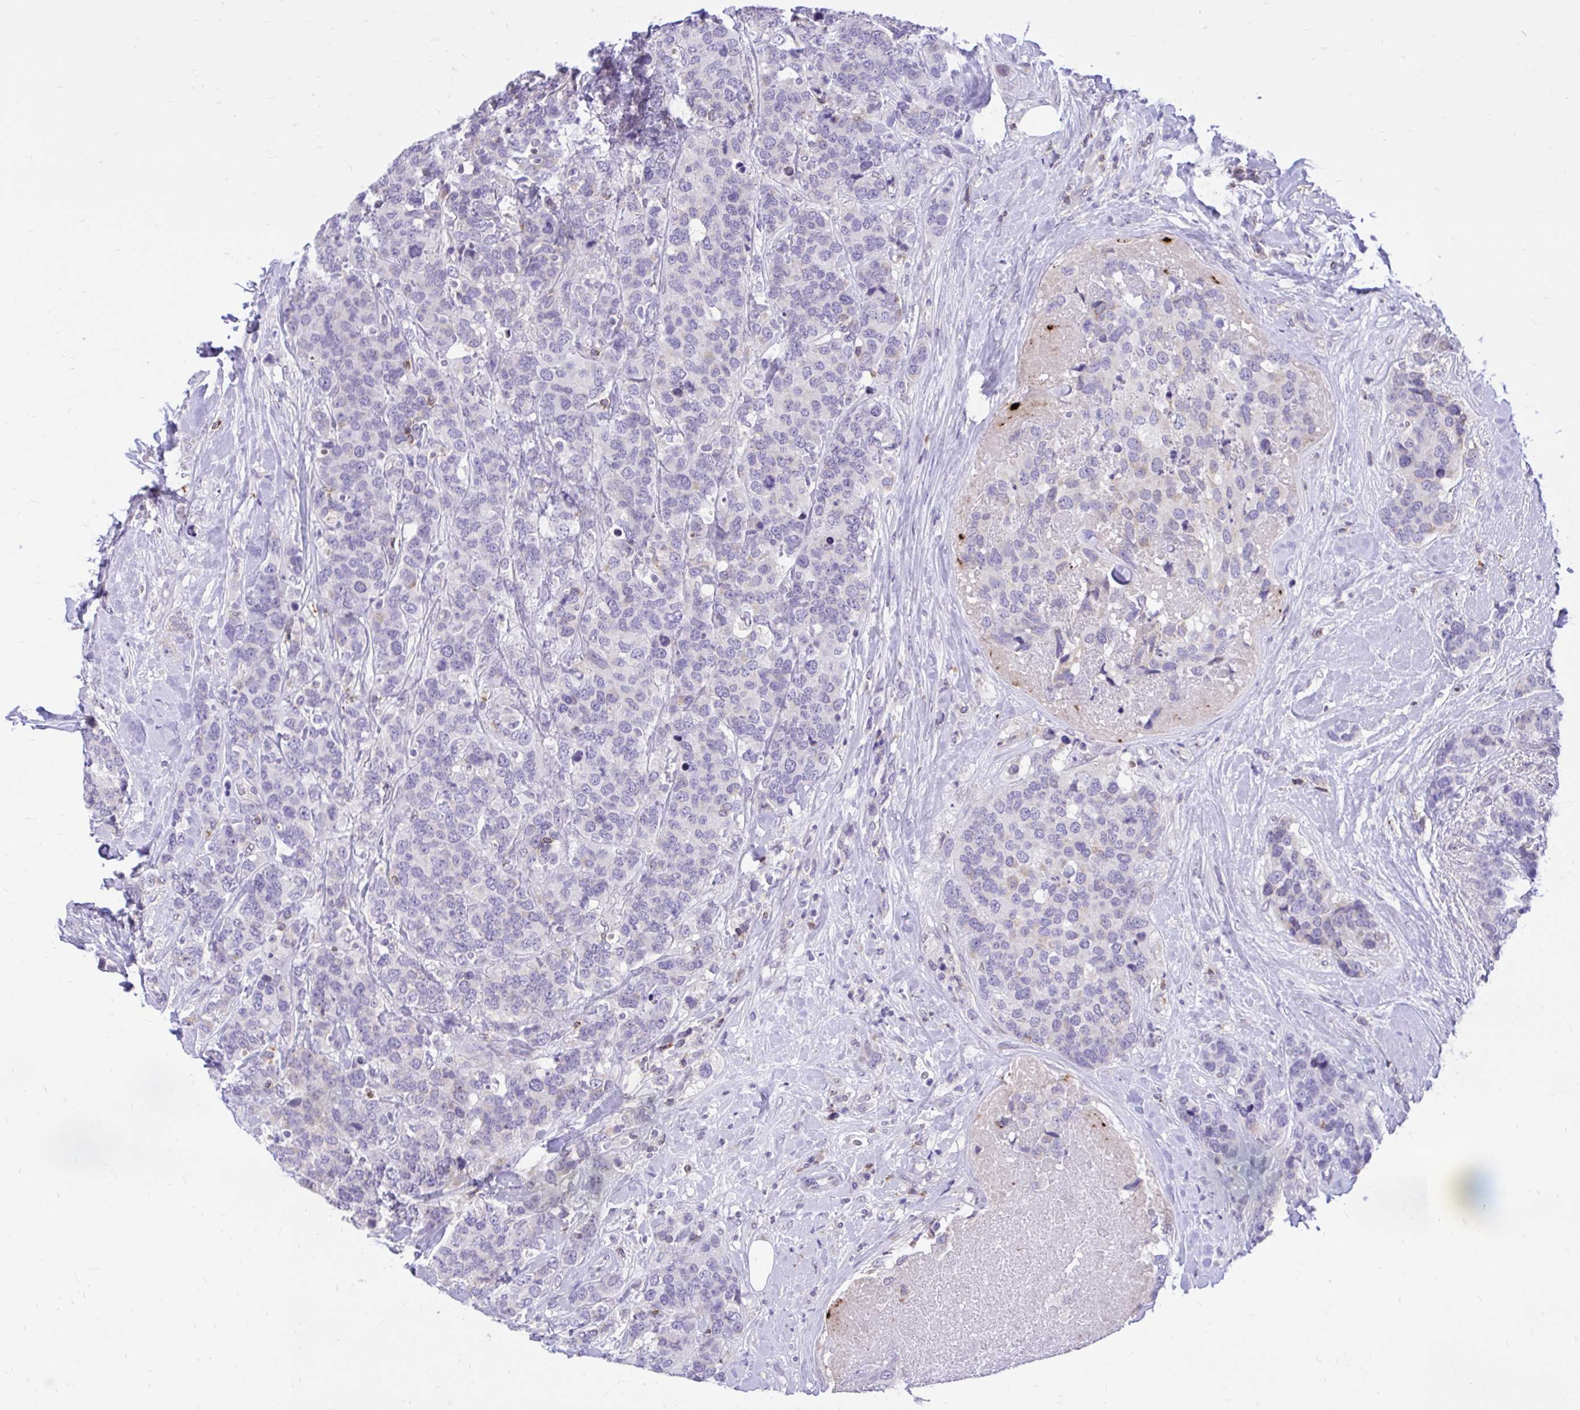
{"staining": {"intensity": "negative", "quantity": "none", "location": "none"}, "tissue": "breast cancer", "cell_type": "Tumor cells", "image_type": "cancer", "snomed": [{"axis": "morphology", "description": "Lobular carcinoma"}, {"axis": "topography", "description": "Breast"}], "caption": "The micrograph shows no significant staining in tumor cells of breast cancer (lobular carcinoma). (Brightfield microscopy of DAB (3,3'-diaminobenzidine) immunohistochemistry (IHC) at high magnification).", "gene": "CXCL8", "patient": {"sex": "female", "age": 59}}